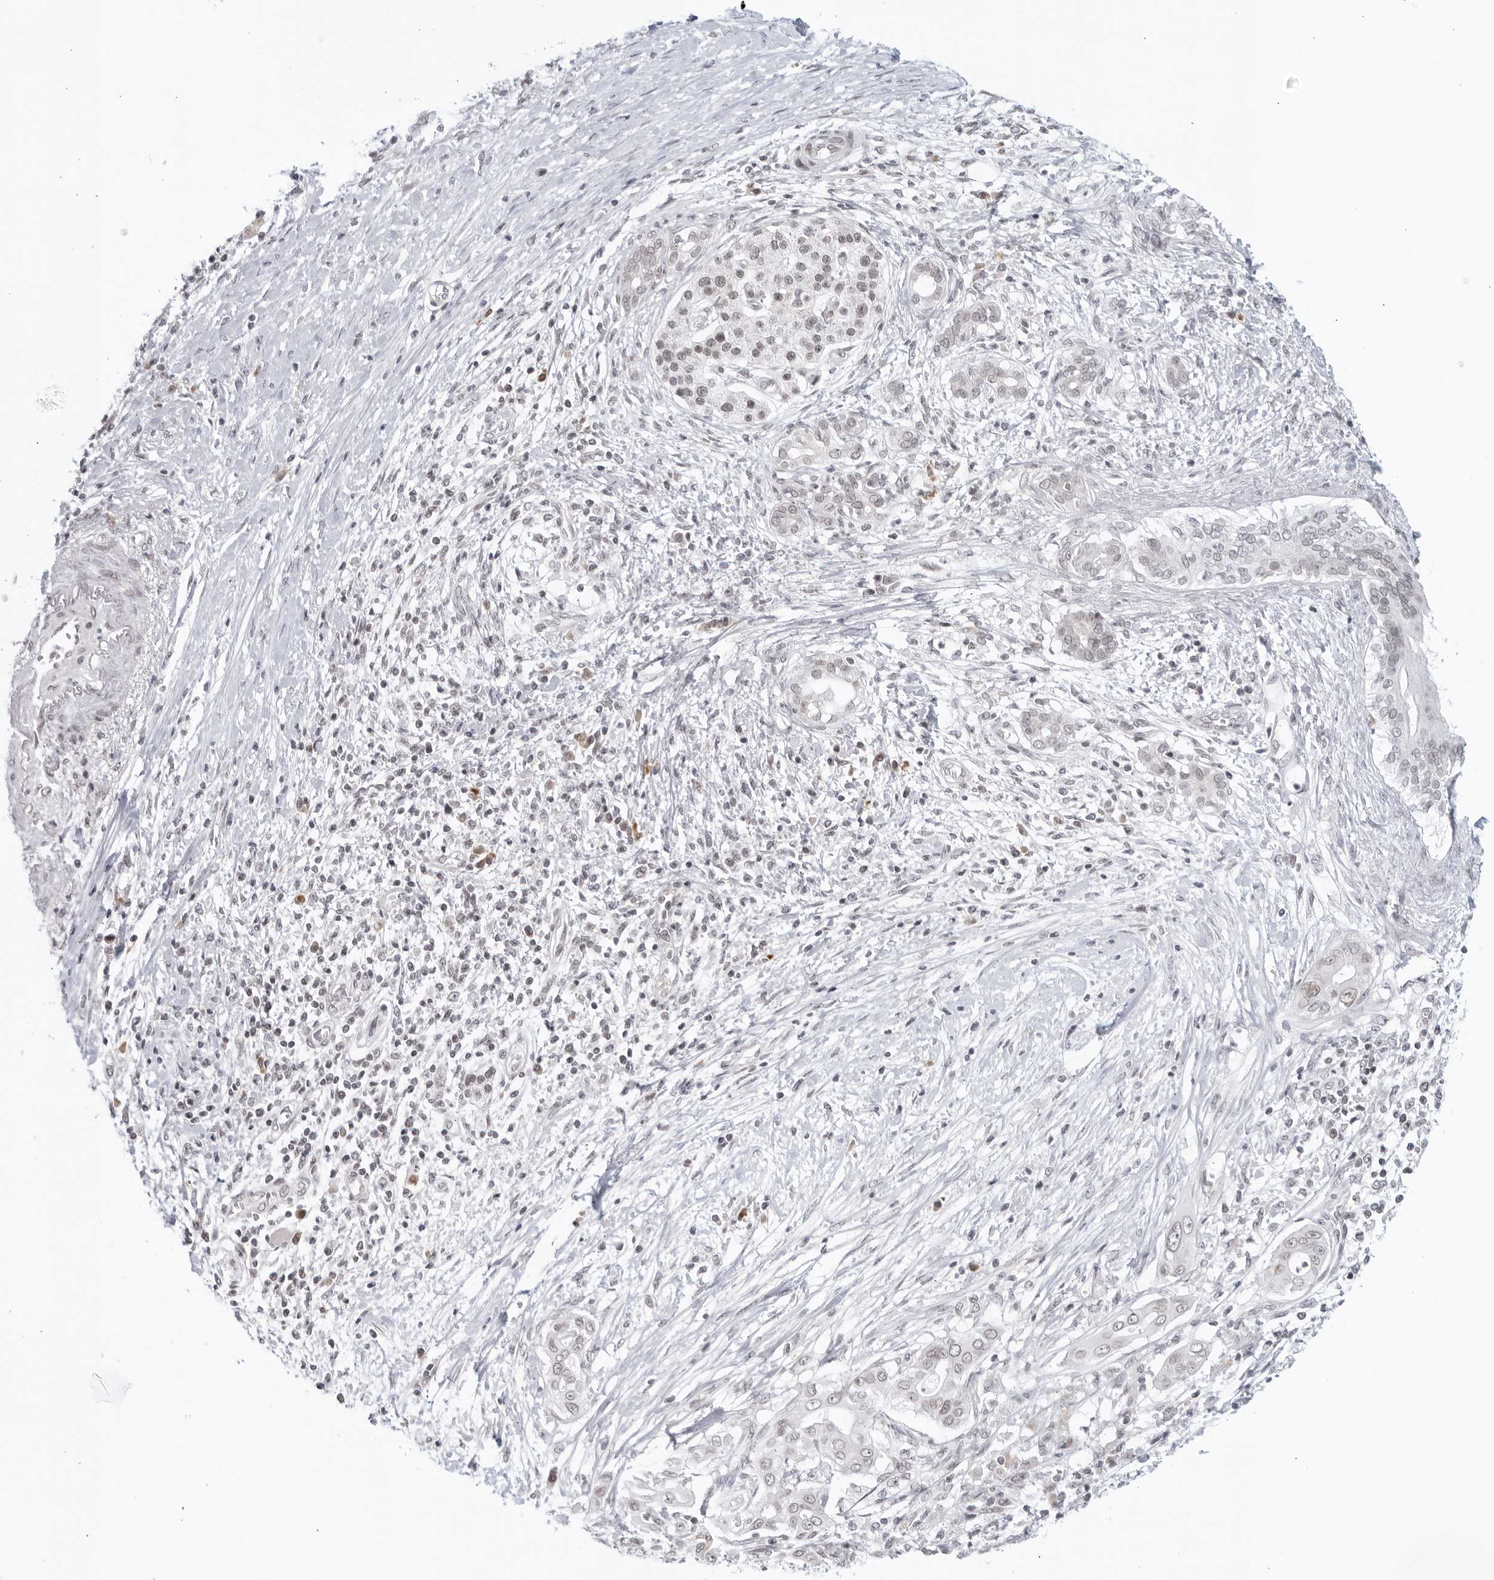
{"staining": {"intensity": "weak", "quantity": "<25%", "location": "cytoplasmic/membranous,nuclear"}, "tissue": "pancreatic cancer", "cell_type": "Tumor cells", "image_type": "cancer", "snomed": [{"axis": "morphology", "description": "Adenocarcinoma, NOS"}, {"axis": "topography", "description": "Pancreas"}], "caption": "Immunohistochemistry (IHC) of human adenocarcinoma (pancreatic) shows no positivity in tumor cells.", "gene": "RAB11FIP3", "patient": {"sex": "male", "age": 58}}